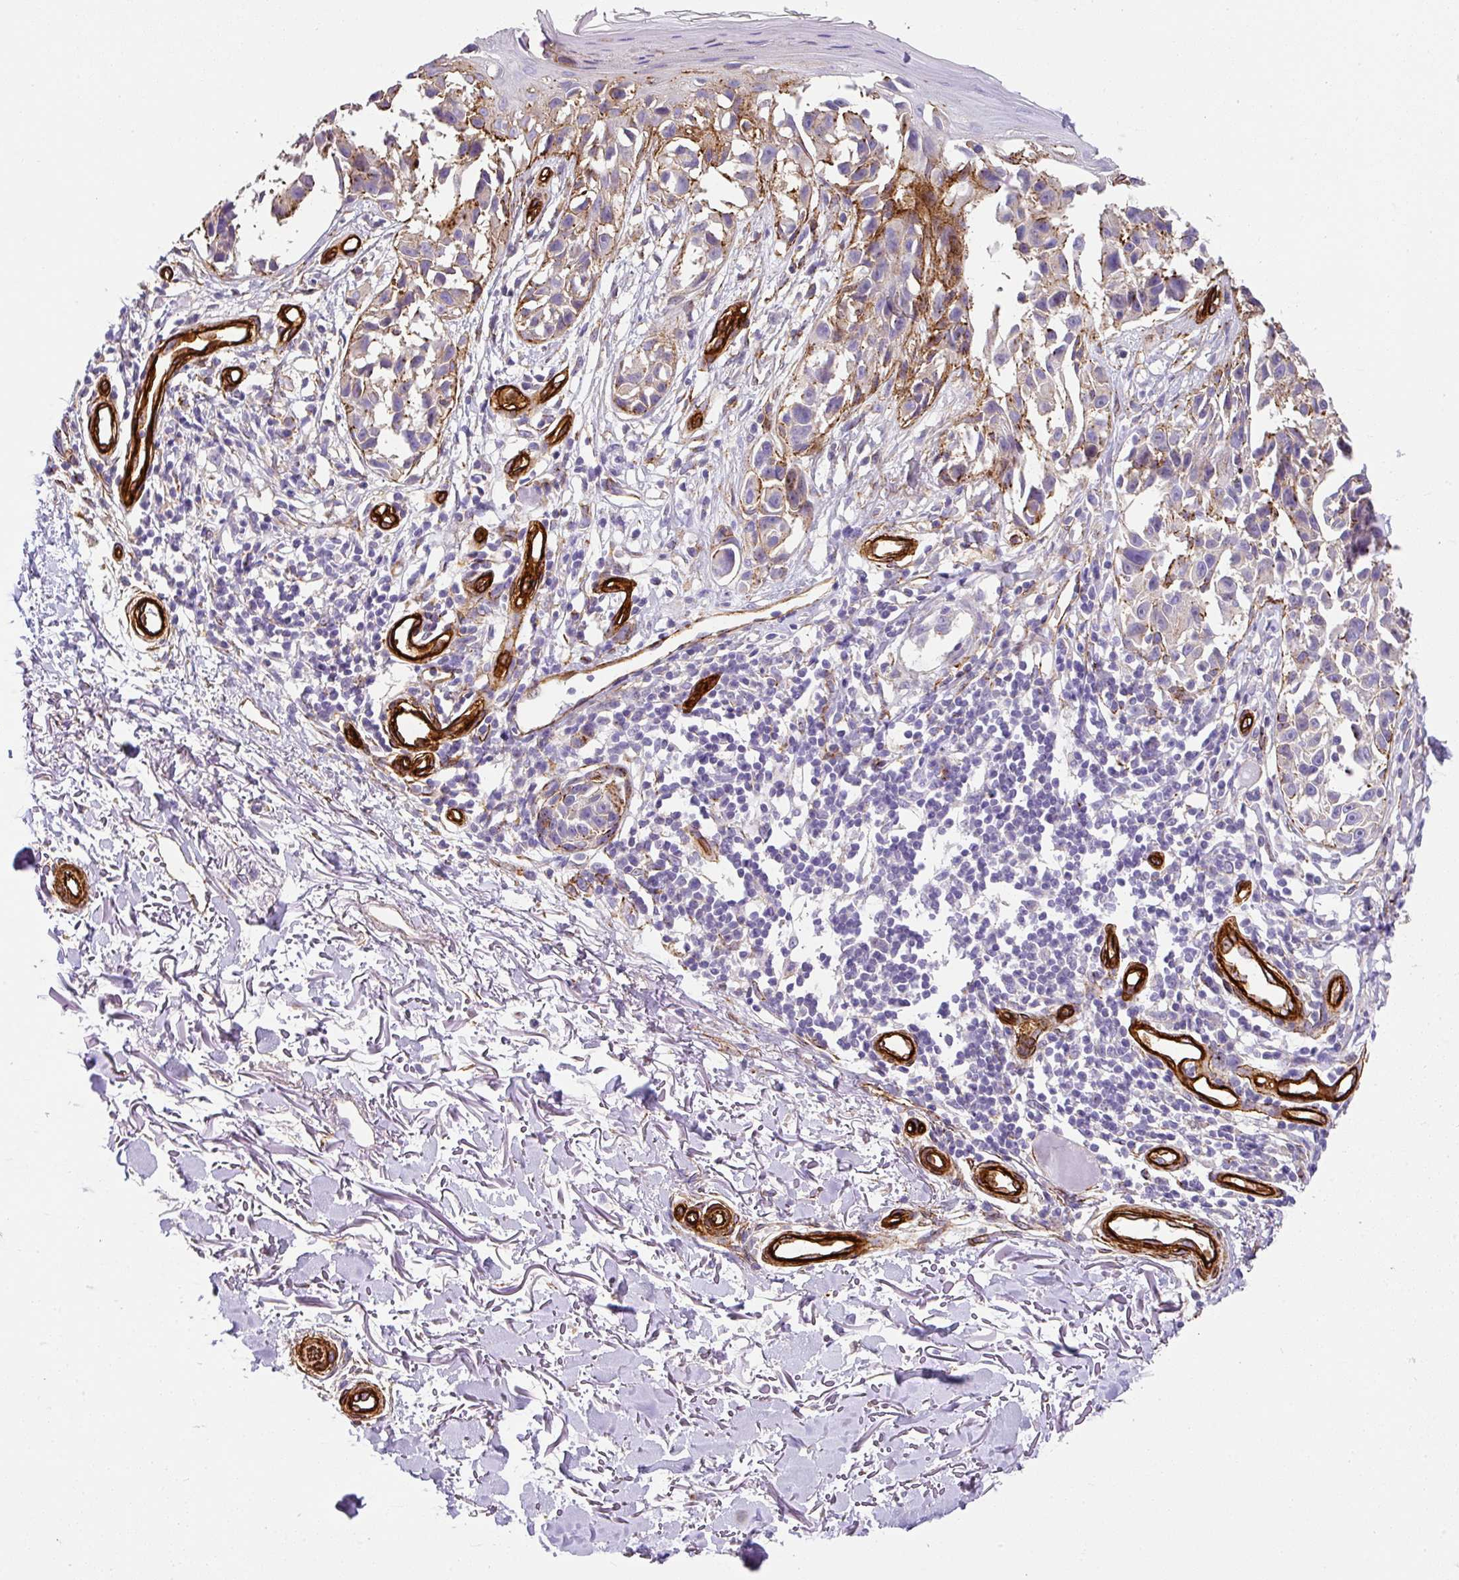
{"staining": {"intensity": "weak", "quantity": "<25%", "location": "cytoplasmic/membranous"}, "tissue": "melanoma", "cell_type": "Tumor cells", "image_type": "cancer", "snomed": [{"axis": "morphology", "description": "Malignant melanoma, NOS"}, {"axis": "topography", "description": "Skin"}], "caption": "Micrograph shows no protein staining in tumor cells of melanoma tissue. Brightfield microscopy of IHC stained with DAB (brown) and hematoxylin (blue), captured at high magnification.", "gene": "SLC25A17", "patient": {"sex": "male", "age": 73}}